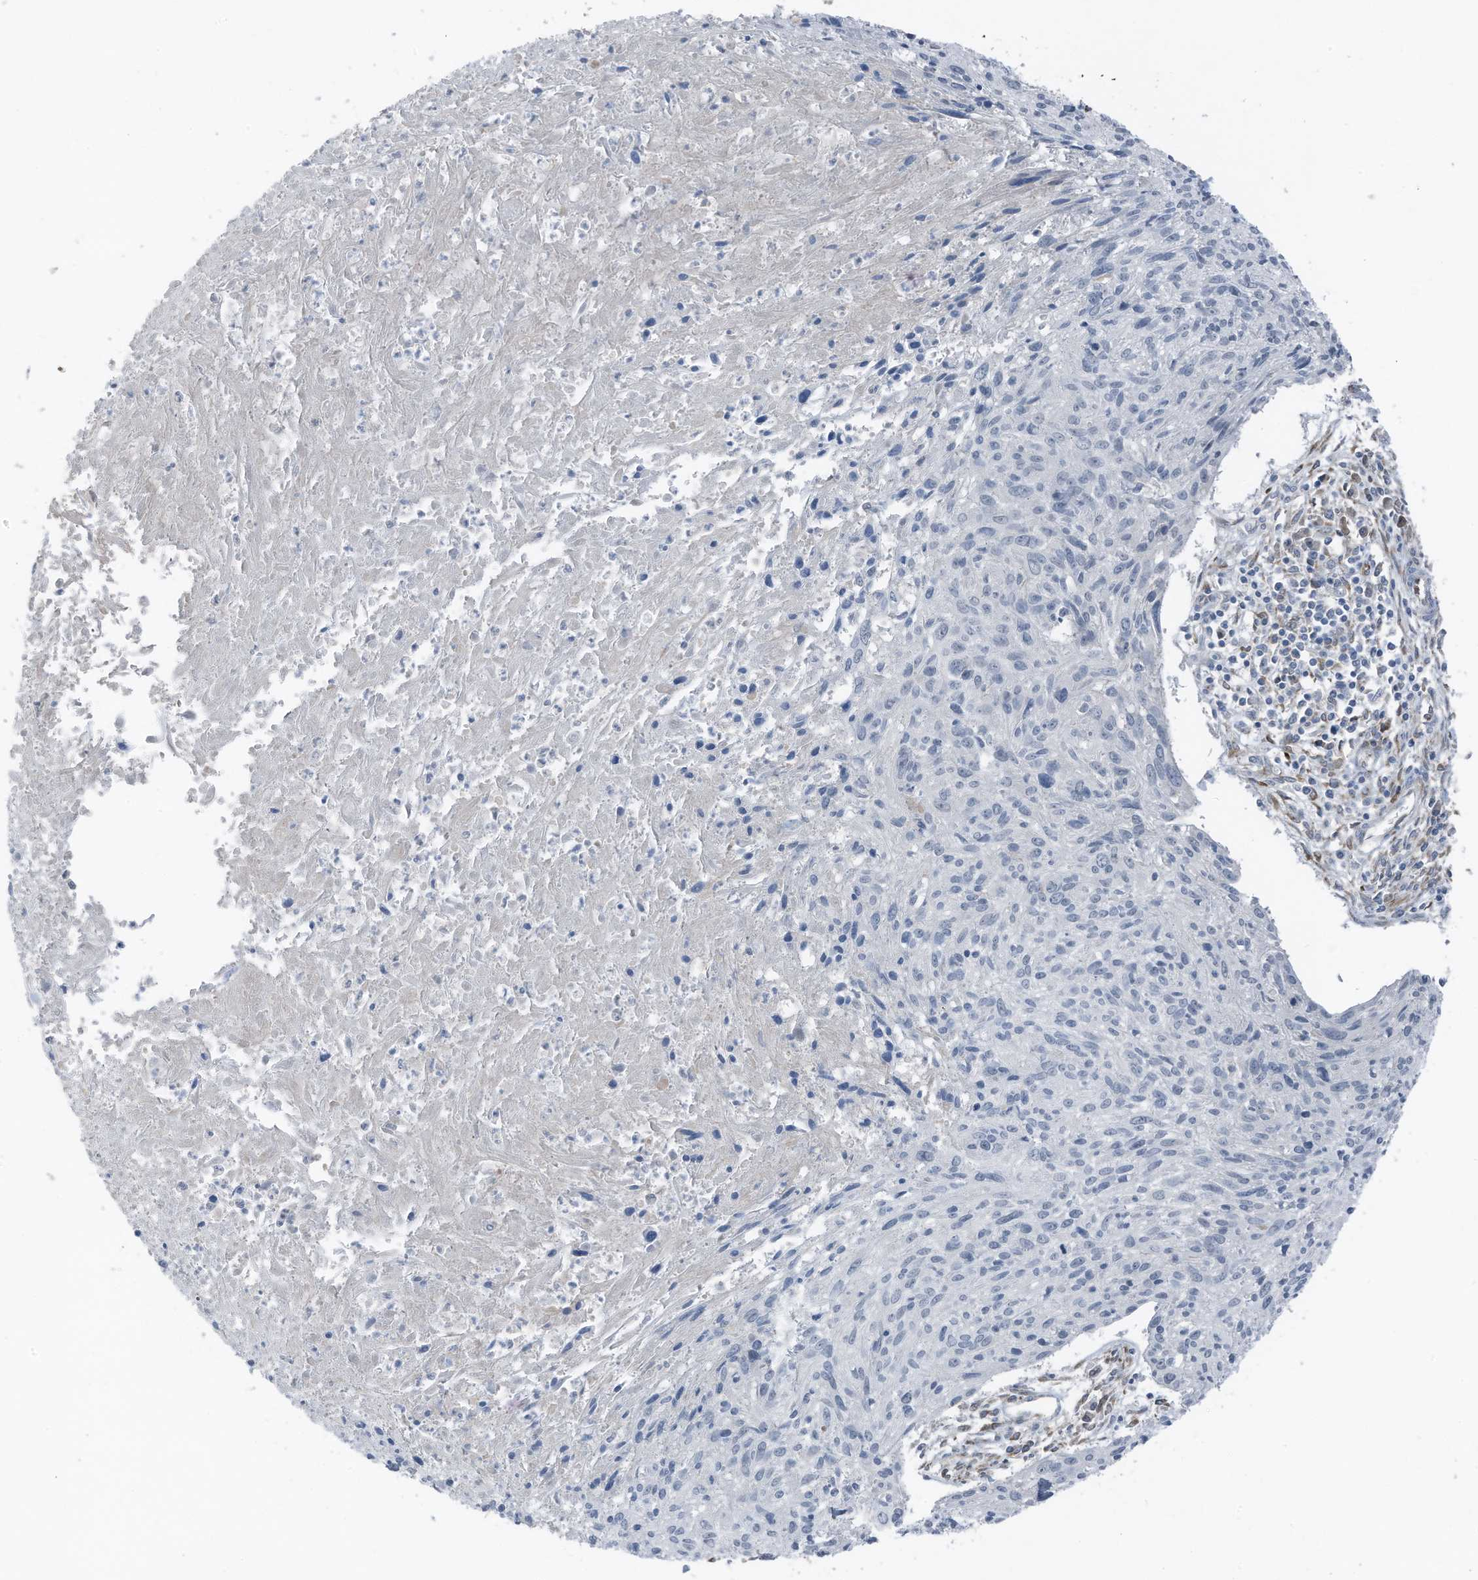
{"staining": {"intensity": "negative", "quantity": "none", "location": "none"}, "tissue": "cervical cancer", "cell_type": "Tumor cells", "image_type": "cancer", "snomed": [{"axis": "morphology", "description": "Squamous cell carcinoma, NOS"}, {"axis": "topography", "description": "Cervix"}], "caption": "A high-resolution histopathology image shows IHC staining of cervical cancer (squamous cell carcinoma), which exhibits no significant staining in tumor cells.", "gene": "ARHGEF33", "patient": {"sex": "female", "age": 51}}